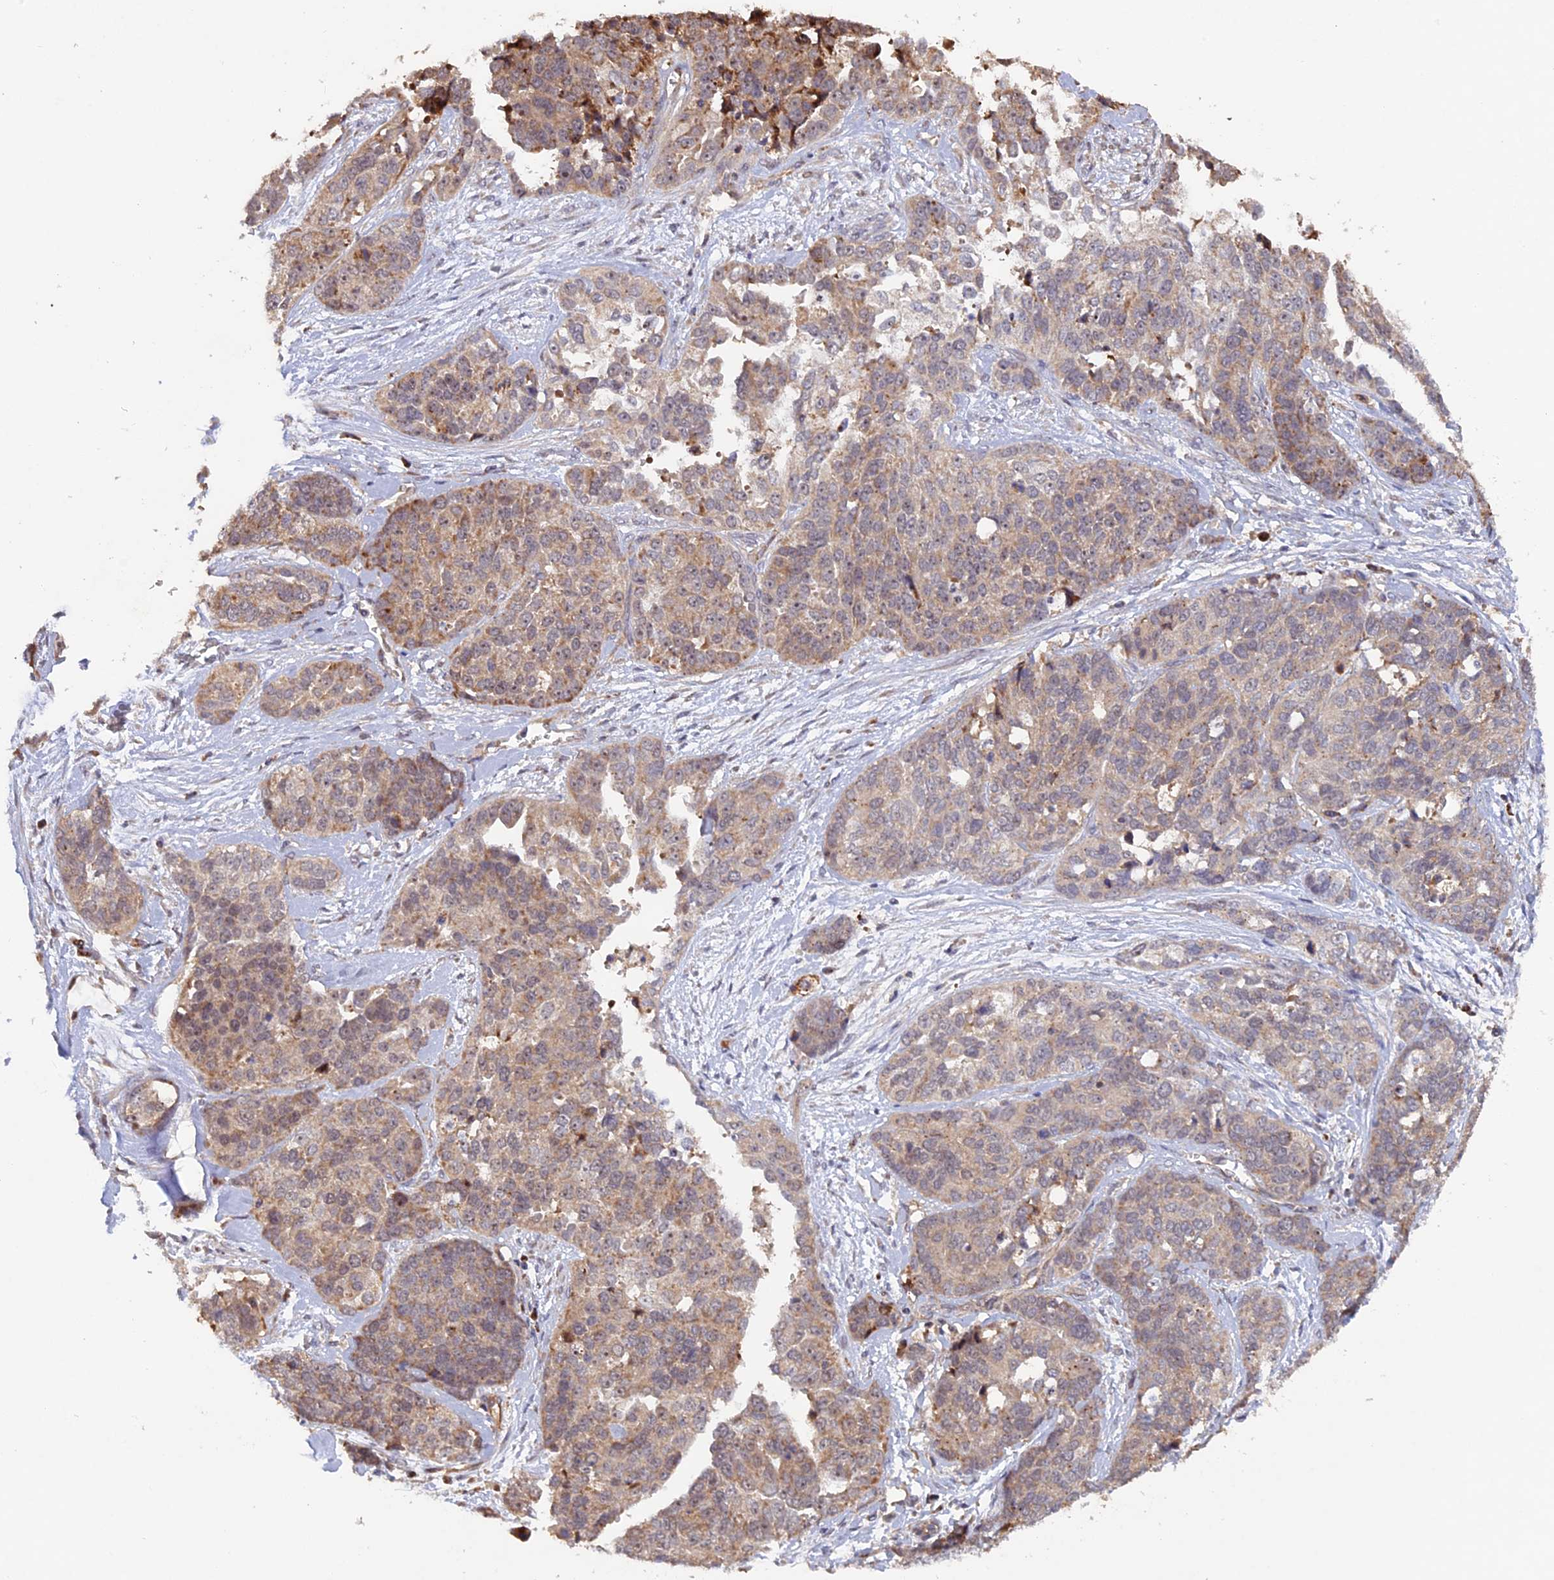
{"staining": {"intensity": "weak", "quantity": ">75%", "location": "cytoplasmic/membranous"}, "tissue": "ovarian cancer", "cell_type": "Tumor cells", "image_type": "cancer", "snomed": [{"axis": "morphology", "description": "Cystadenocarcinoma, serous, NOS"}, {"axis": "topography", "description": "Ovary"}], "caption": "Immunohistochemistry (IHC) photomicrograph of human ovarian cancer stained for a protein (brown), which displays low levels of weak cytoplasmic/membranous expression in about >75% of tumor cells.", "gene": "FERMT1", "patient": {"sex": "female", "age": 44}}